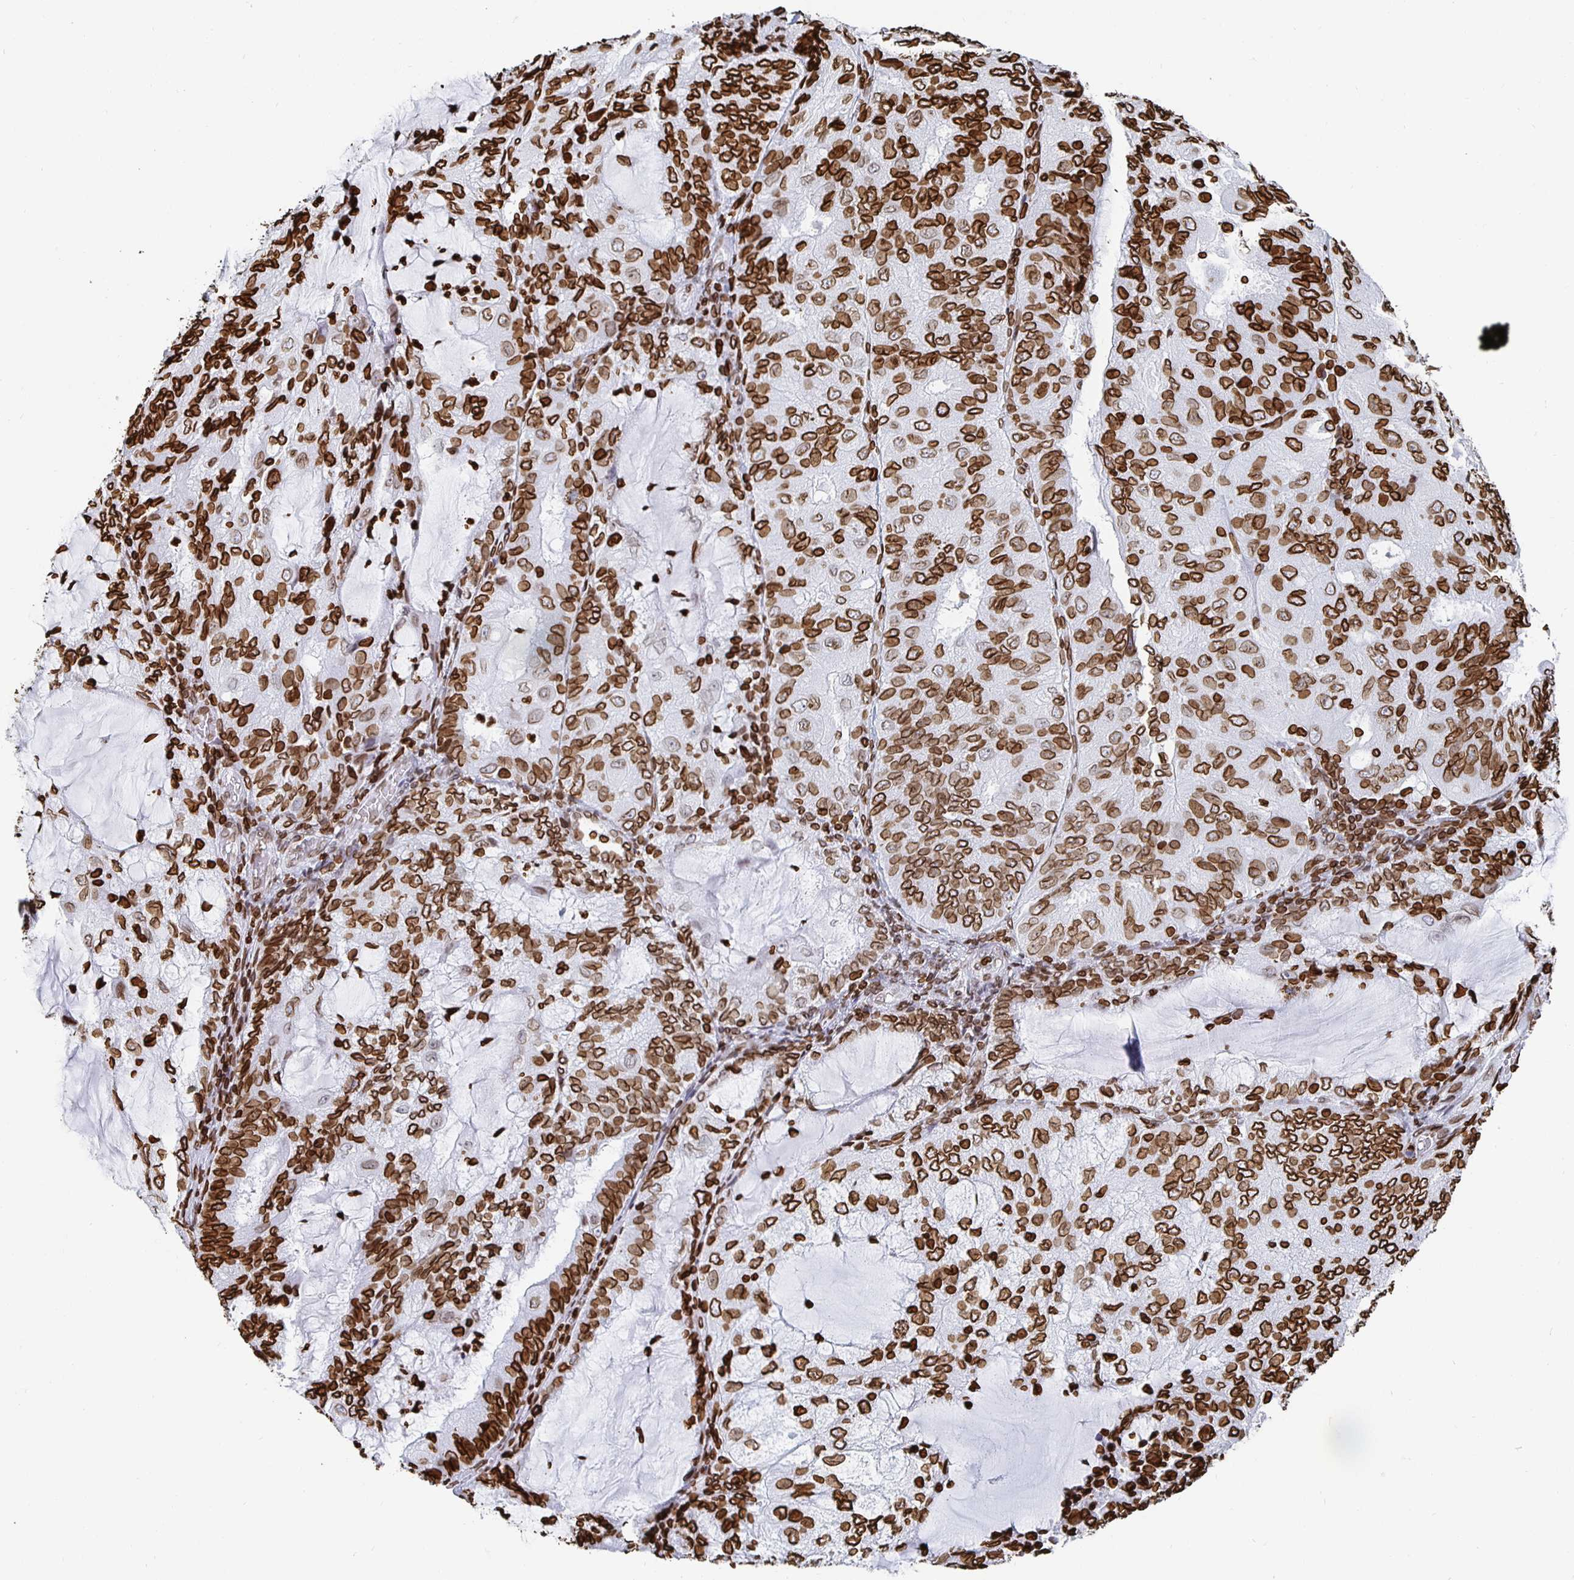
{"staining": {"intensity": "strong", "quantity": ">75%", "location": "cytoplasmic/membranous,nuclear"}, "tissue": "endometrial cancer", "cell_type": "Tumor cells", "image_type": "cancer", "snomed": [{"axis": "morphology", "description": "Adenocarcinoma, NOS"}, {"axis": "topography", "description": "Endometrium"}], "caption": "There is high levels of strong cytoplasmic/membranous and nuclear positivity in tumor cells of endometrial cancer, as demonstrated by immunohistochemical staining (brown color).", "gene": "LMNB1", "patient": {"sex": "female", "age": 81}}